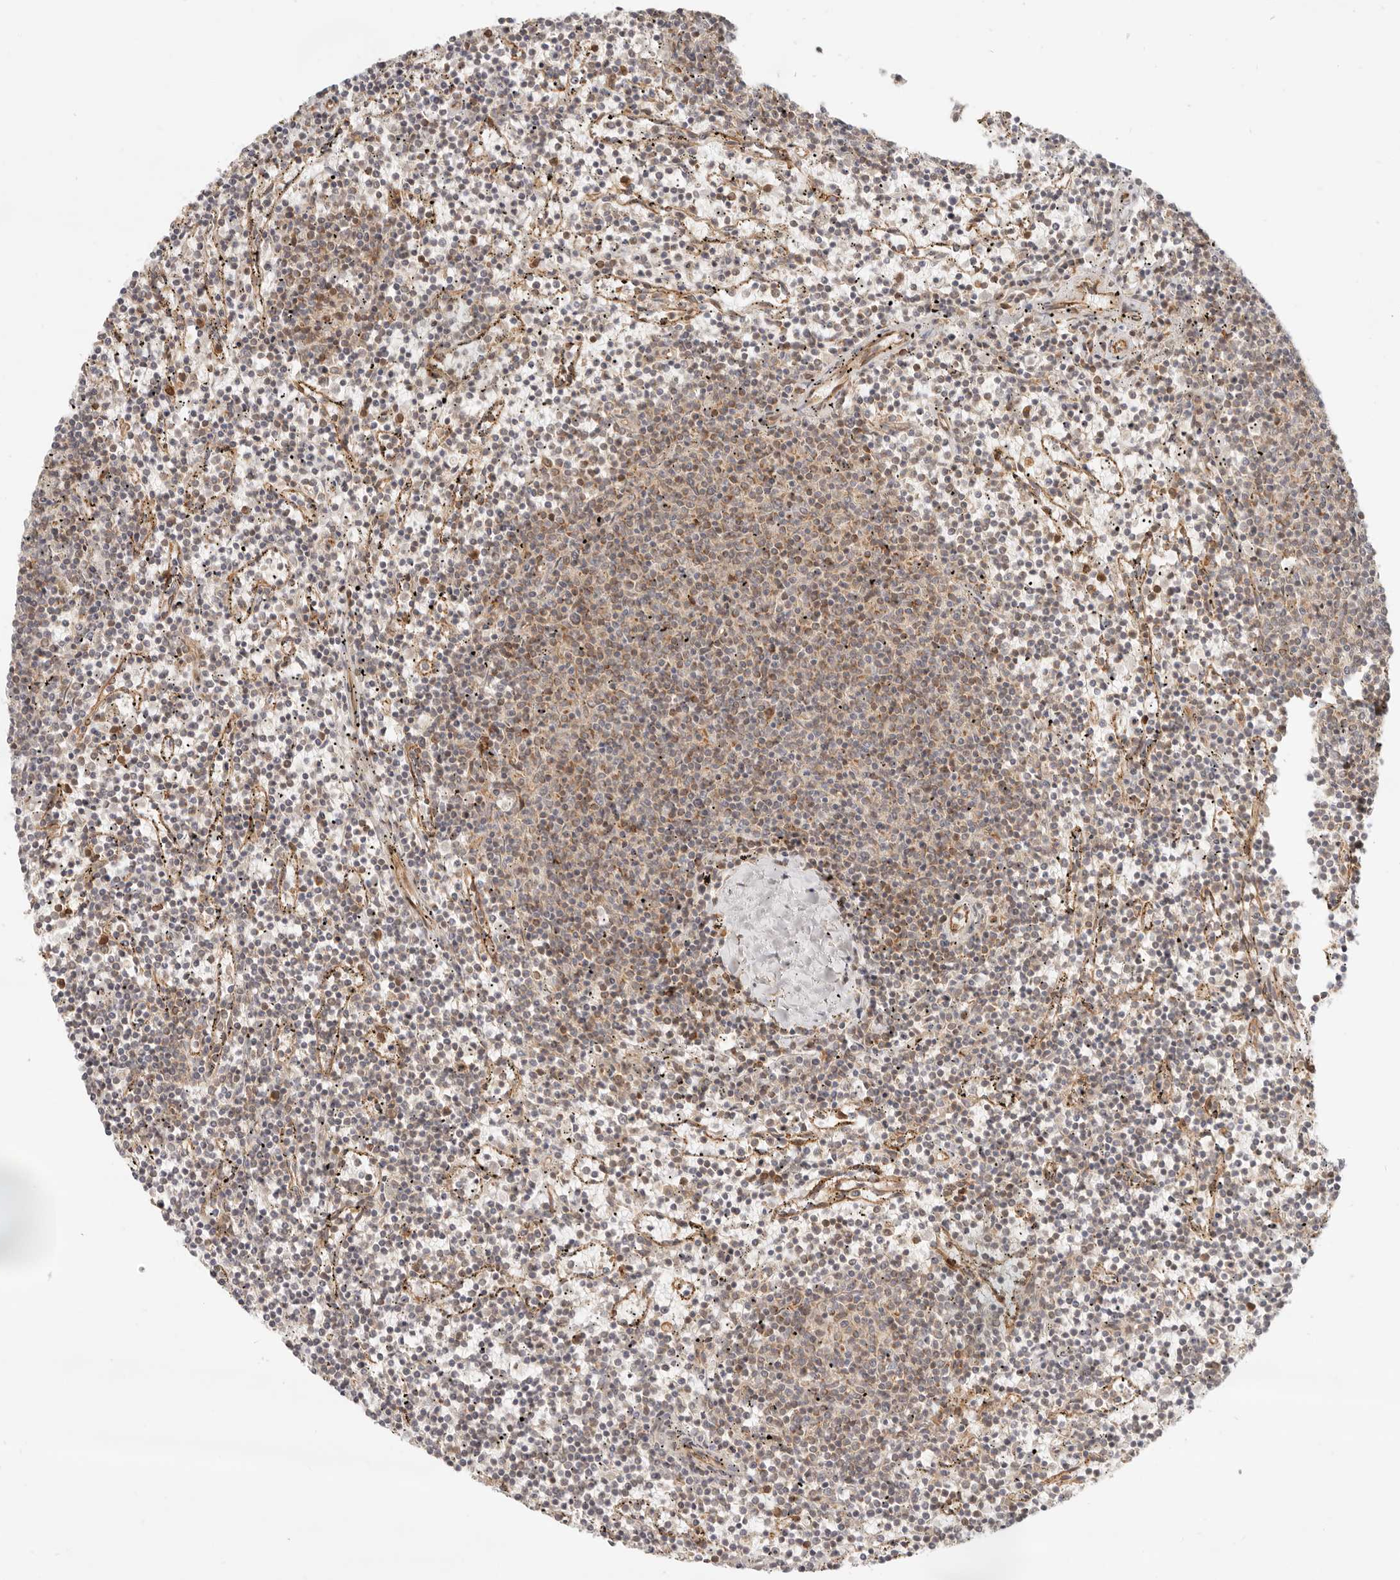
{"staining": {"intensity": "weak", "quantity": "25%-75%", "location": "cytoplasmic/membranous"}, "tissue": "lymphoma", "cell_type": "Tumor cells", "image_type": "cancer", "snomed": [{"axis": "morphology", "description": "Malignant lymphoma, non-Hodgkin's type, Low grade"}, {"axis": "topography", "description": "Spleen"}], "caption": "This histopathology image displays immunohistochemistry staining of human lymphoma, with low weak cytoplasmic/membranous staining in about 25%-75% of tumor cells.", "gene": "UFSP1", "patient": {"sex": "female", "age": 50}}